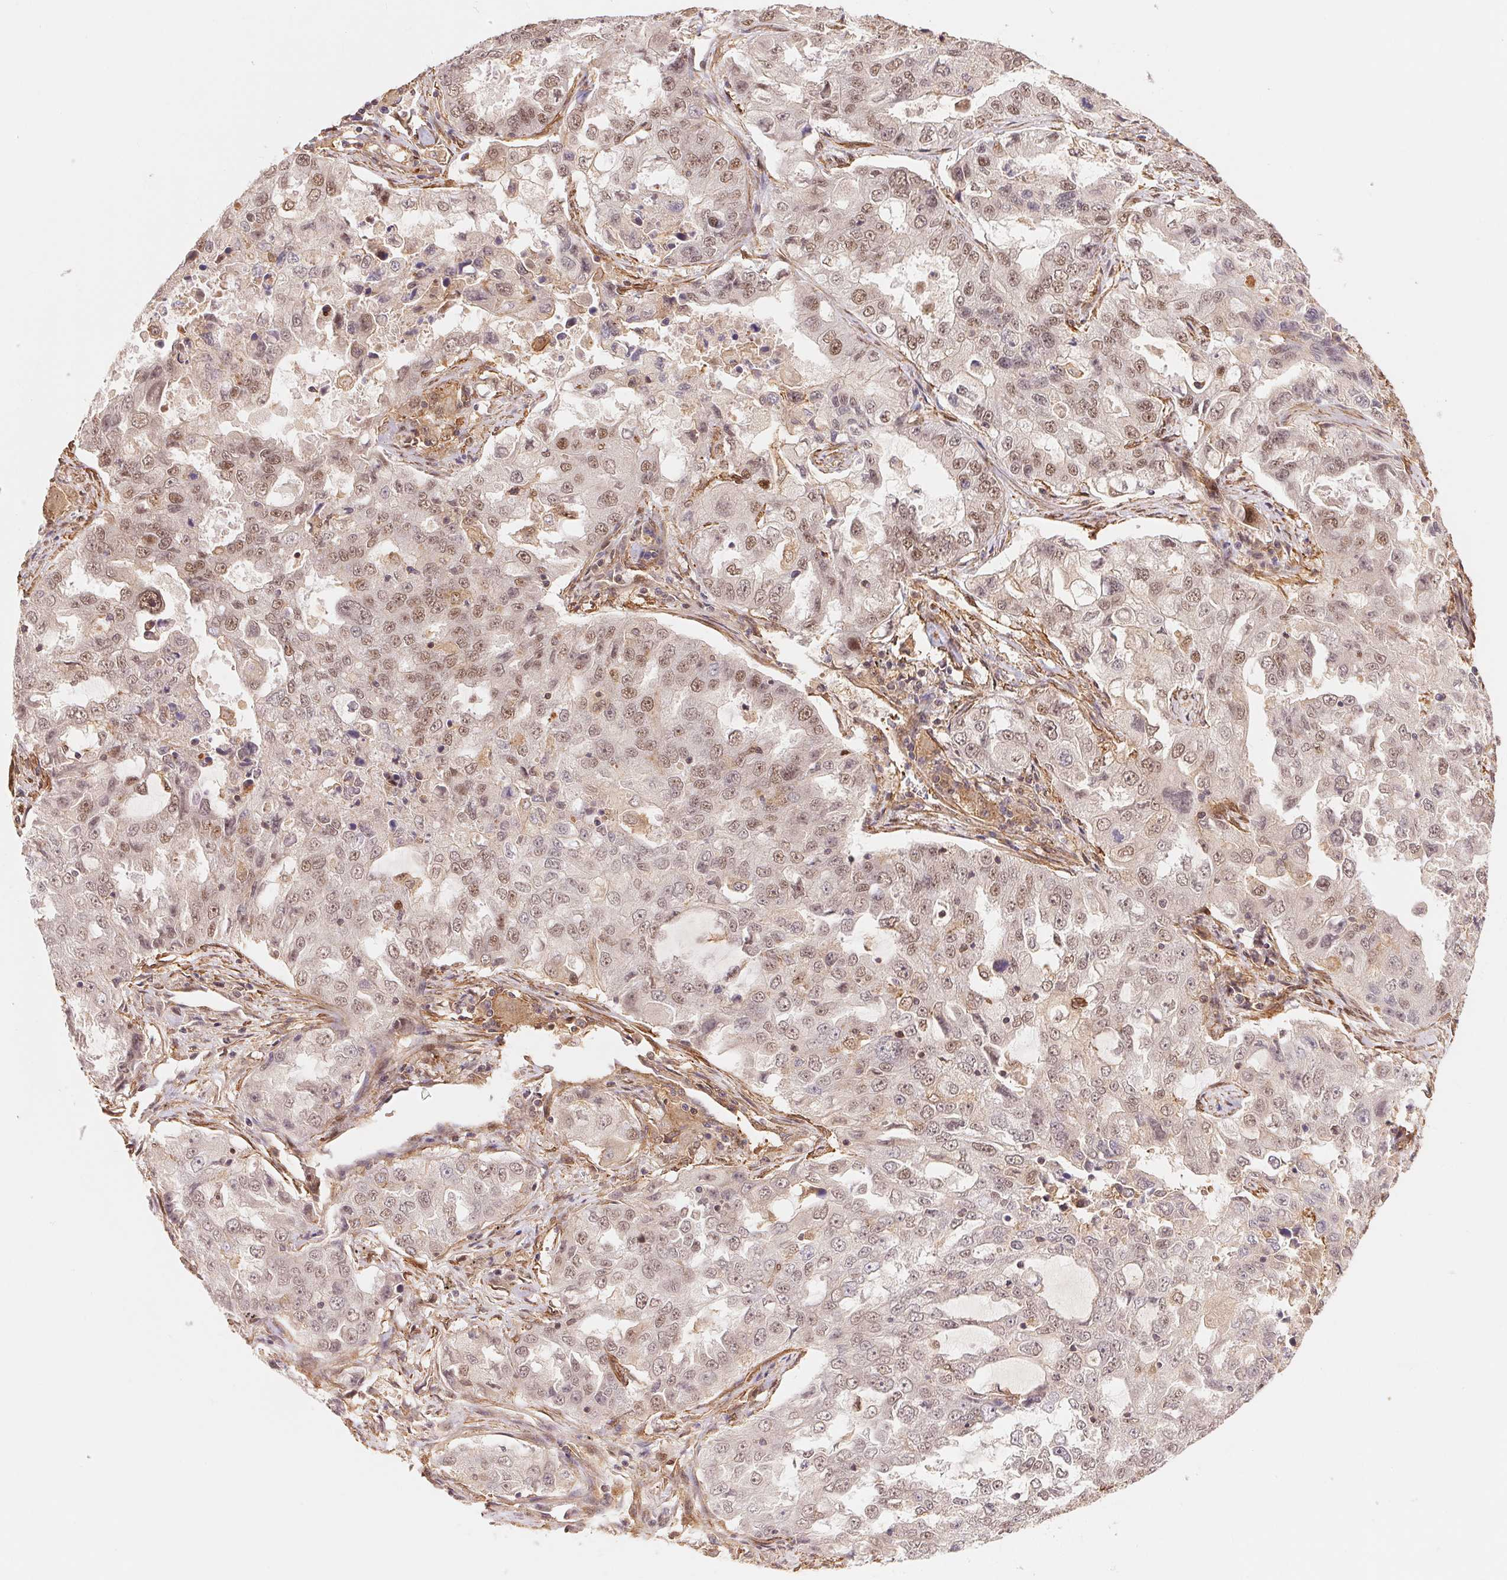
{"staining": {"intensity": "moderate", "quantity": "25%-75%", "location": "nuclear"}, "tissue": "lung cancer", "cell_type": "Tumor cells", "image_type": "cancer", "snomed": [{"axis": "morphology", "description": "Adenocarcinoma, NOS"}, {"axis": "topography", "description": "Lung"}], "caption": "Protein analysis of lung adenocarcinoma tissue displays moderate nuclear positivity in about 25%-75% of tumor cells. (DAB IHC with brightfield microscopy, high magnification).", "gene": "TNIP2", "patient": {"sex": "female", "age": 61}}